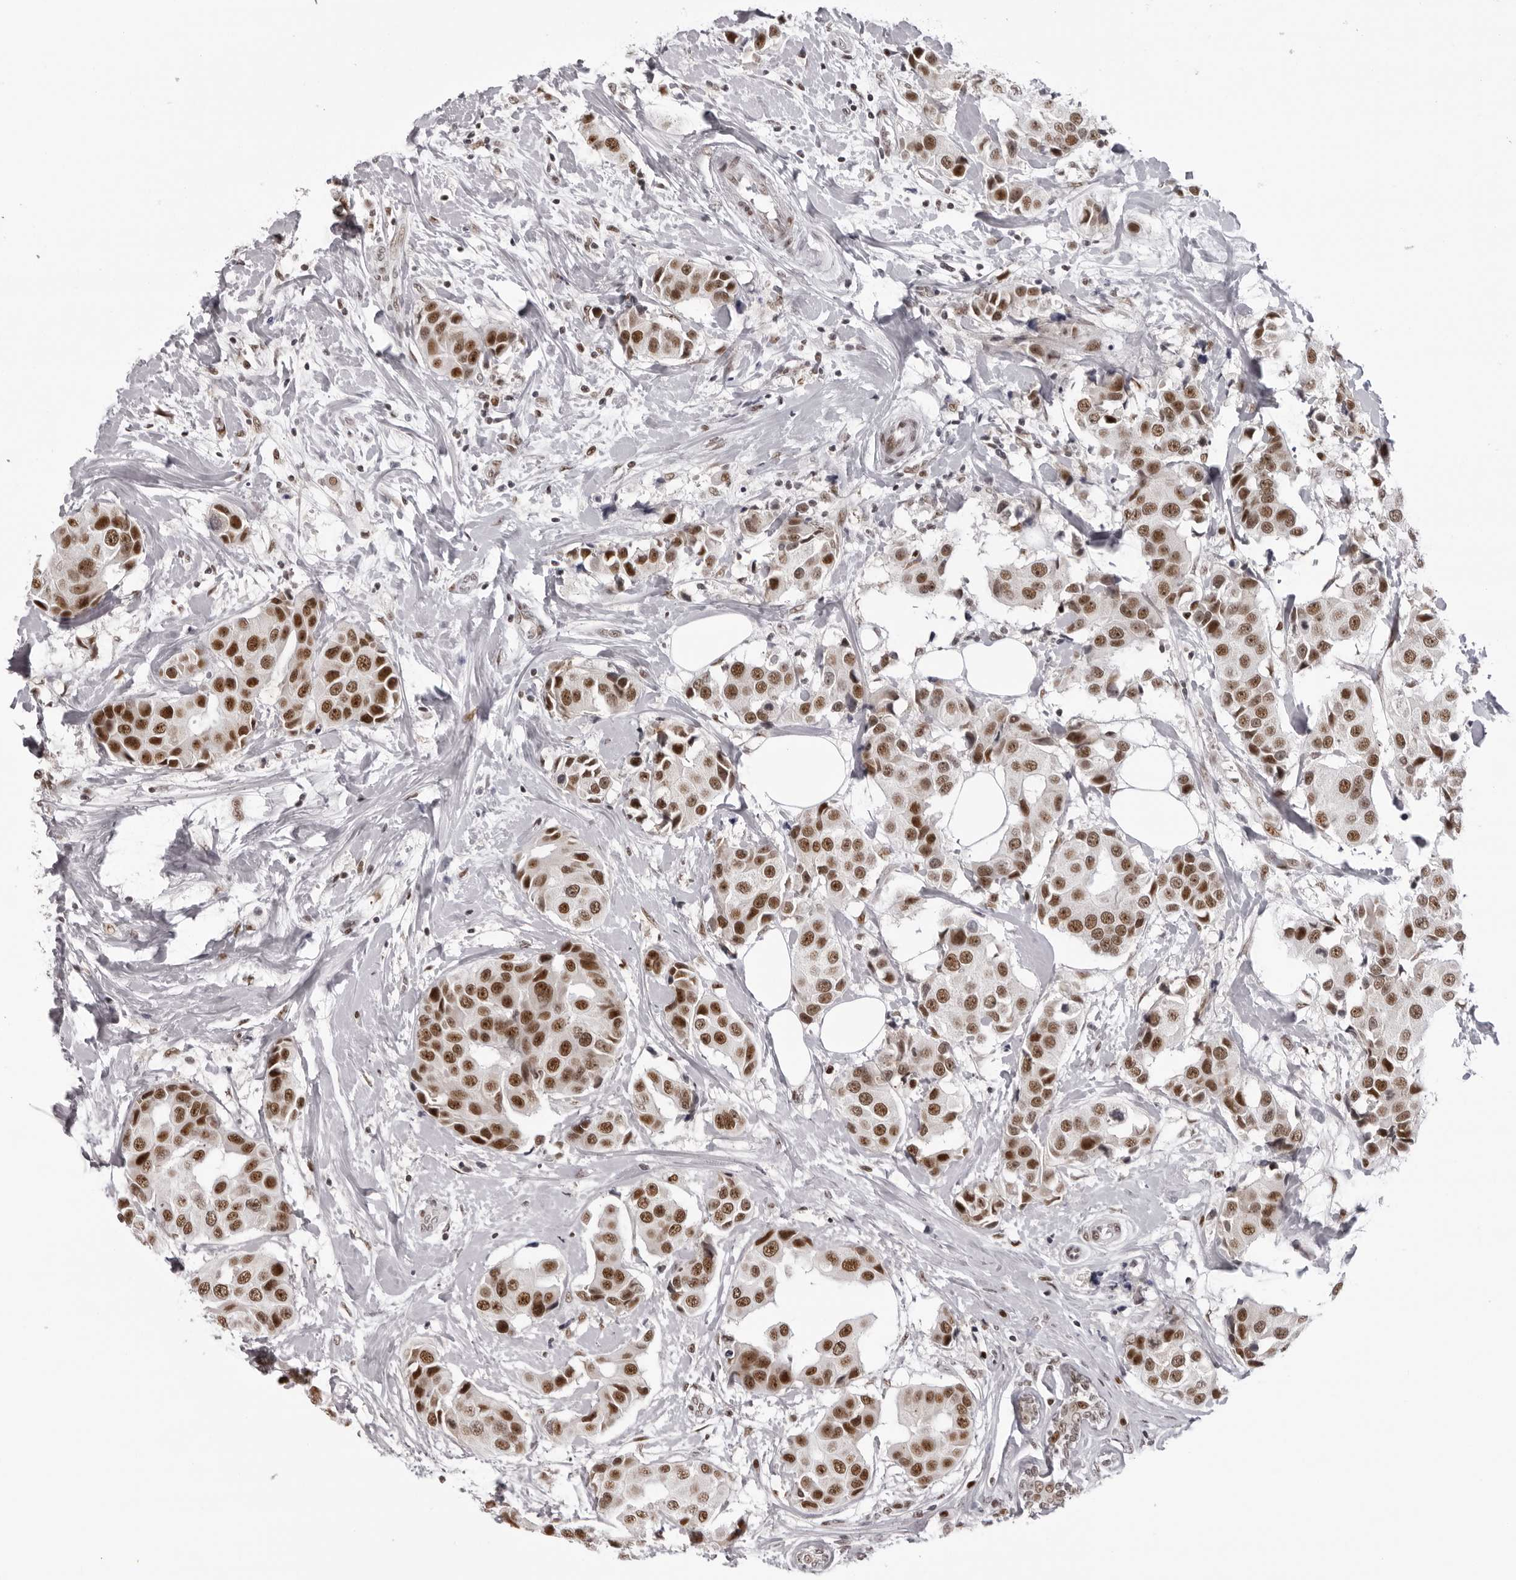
{"staining": {"intensity": "moderate", "quantity": ">75%", "location": "nuclear"}, "tissue": "breast cancer", "cell_type": "Tumor cells", "image_type": "cancer", "snomed": [{"axis": "morphology", "description": "Normal tissue, NOS"}, {"axis": "morphology", "description": "Duct carcinoma"}, {"axis": "topography", "description": "Breast"}], "caption": "A medium amount of moderate nuclear expression is seen in approximately >75% of tumor cells in breast cancer tissue. Using DAB (3,3'-diaminobenzidine) (brown) and hematoxylin (blue) stains, captured at high magnification using brightfield microscopy.", "gene": "HEXIM2", "patient": {"sex": "female", "age": 39}}